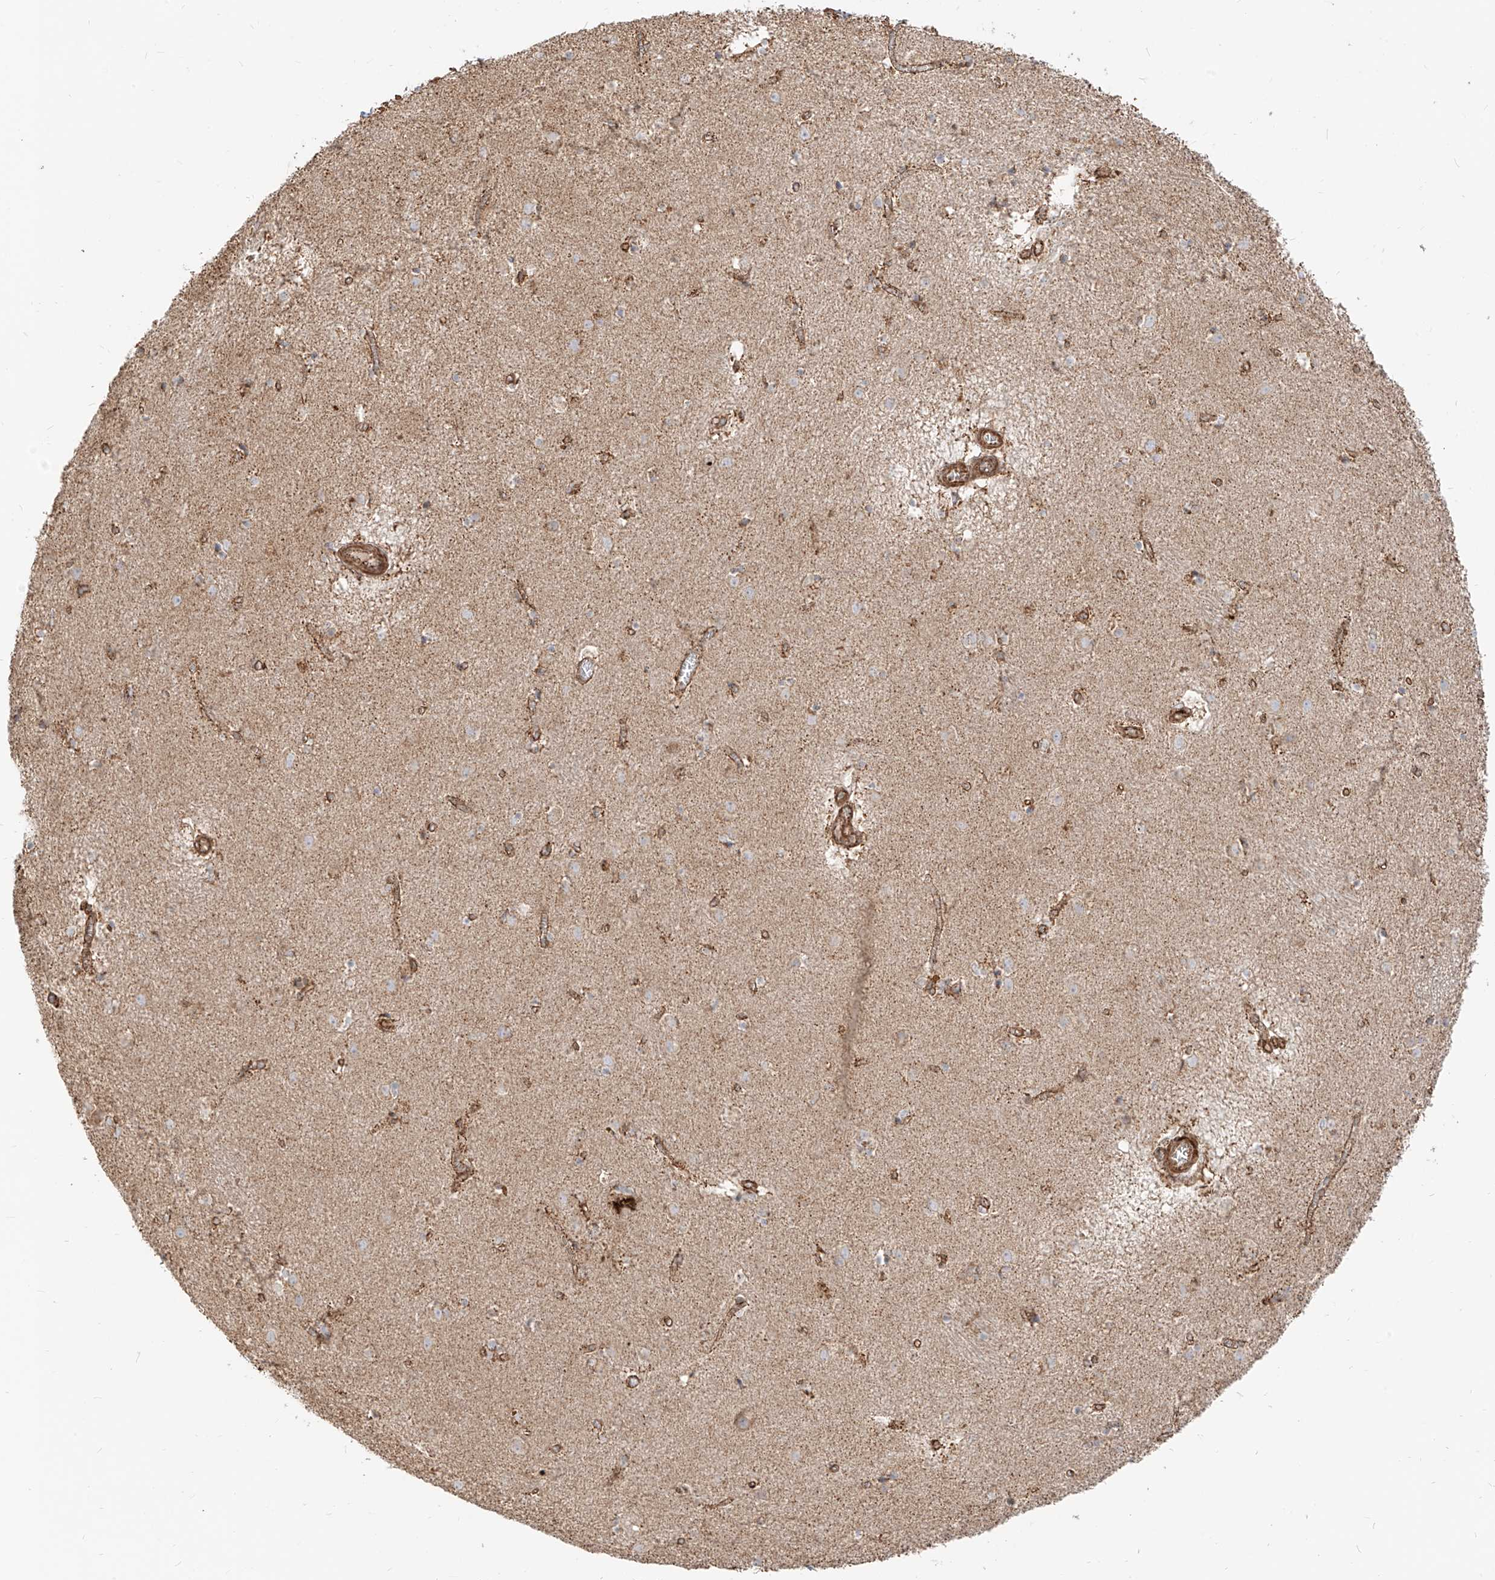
{"staining": {"intensity": "weak", "quantity": "<25%", "location": "cytoplasmic/membranous"}, "tissue": "caudate", "cell_type": "Glial cells", "image_type": "normal", "snomed": [{"axis": "morphology", "description": "Normal tissue, NOS"}, {"axis": "topography", "description": "Lateral ventricle wall"}], "caption": "This is a histopathology image of immunohistochemistry (IHC) staining of benign caudate, which shows no expression in glial cells. The staining is performed using DAB (3,3'-diaminobenzidine) brown chromogen with nuclei counter-stained in using hematoxylin.", "gene": "PLCL1", "patient": {"sex": "male", "age": 70}}